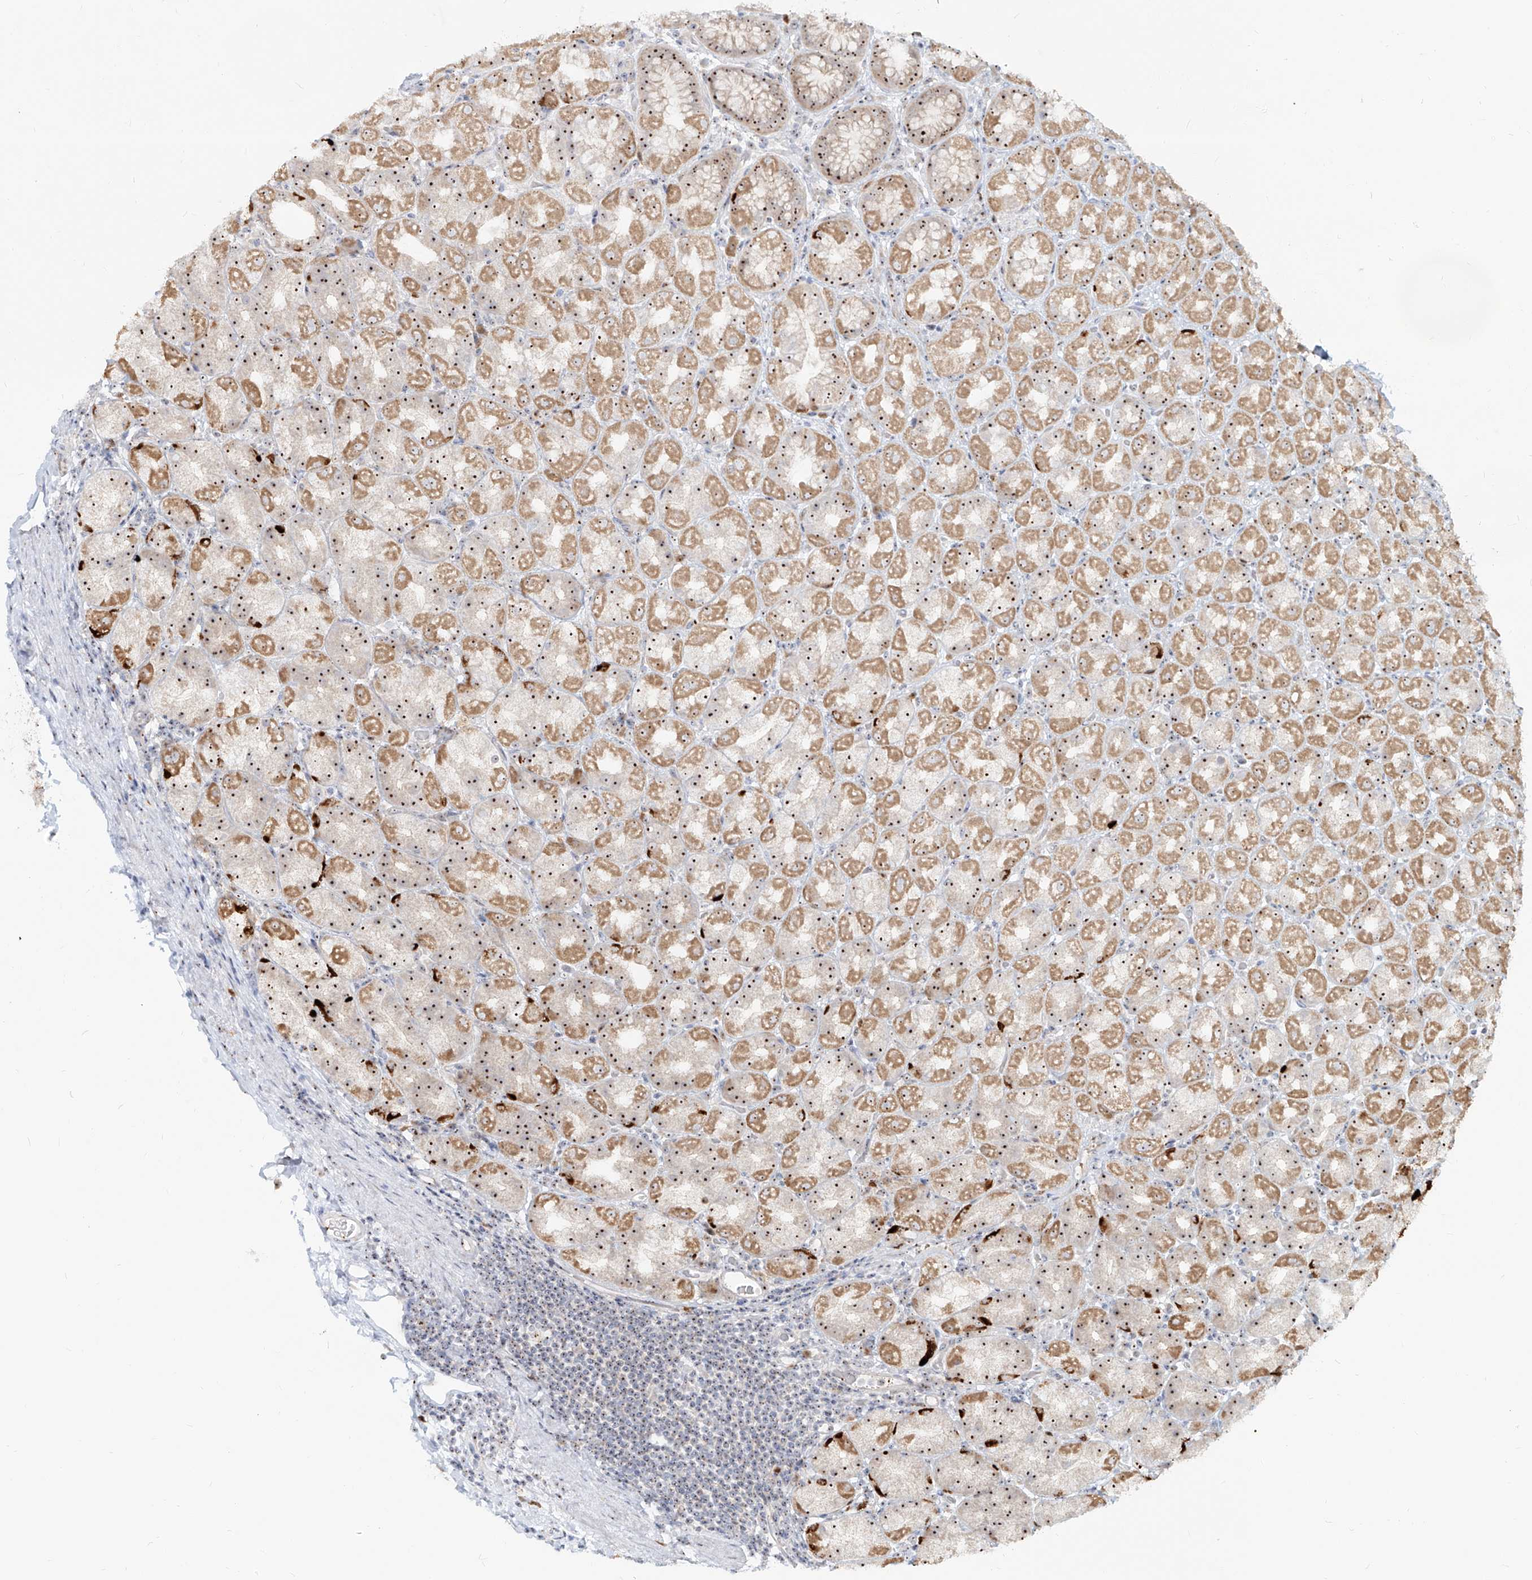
{"staining": {"intensity": "strong", "quantity": ">75%", "location": "cytoplasmic/membranous,nuclear"}, "tissue": "stomach", "cell_type": "Glandular cells", "image_type": "normal", "snomed": [{"axis": "morphology", "description": "Normal tissue, NOS"}, {"axis": "topography", "description": "Stomach, upper"}], "caption": "Brown immunohistochemical staining in benign stomach reveals strong cytoplasmic/membranous,nuclear positivity in approximately >75% of glandular cells. (DAB IHC with brightfield microscopy, high magnification).", "gene": "BYSL", "patient": {"sex": "male", "age": 68}}